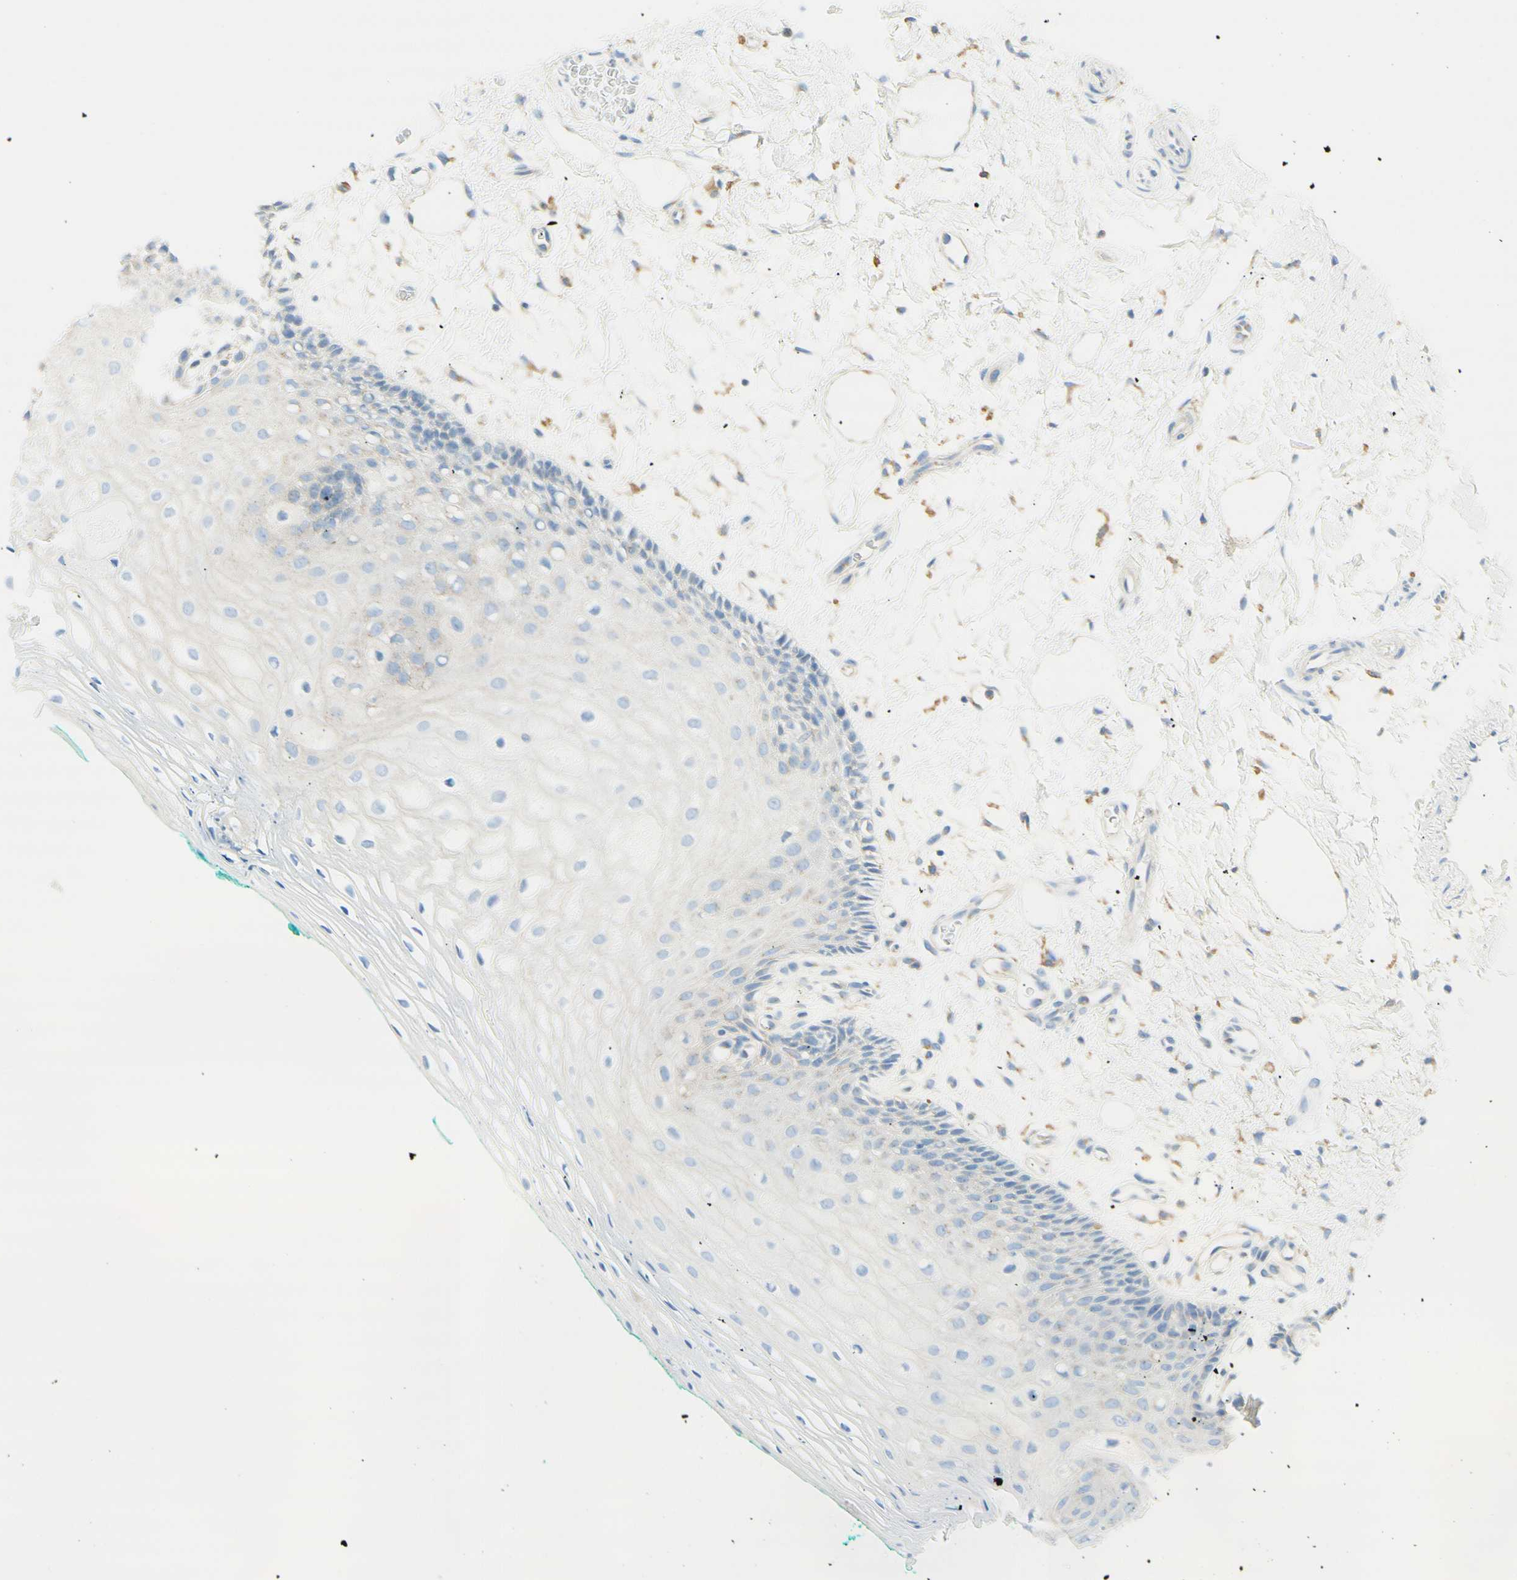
{"staining": {"intensity": "negative", "quantity": "none", "location": "none"}, "tissue": "oral mucosa", "cell_type": "Squamous epithelial cells", "image_type": "normal", "snomed": [{"axis": "morphology", "description": "Normal tissue, NOS"}, {"axis": "topography", "description": "Skeletal muscle"}, {"axis": "topography", "description": "Oral tissue"}, {"axis": "topography", "description": "Peripheral nerve tissue"}], "caption": "Oral mucosa stained for a protein using immunohistochemistry (IHC) reveals no staining squamous epithelial cells.", "gene": "CLTC", "patient": {"sex": "female", "age": 84}}